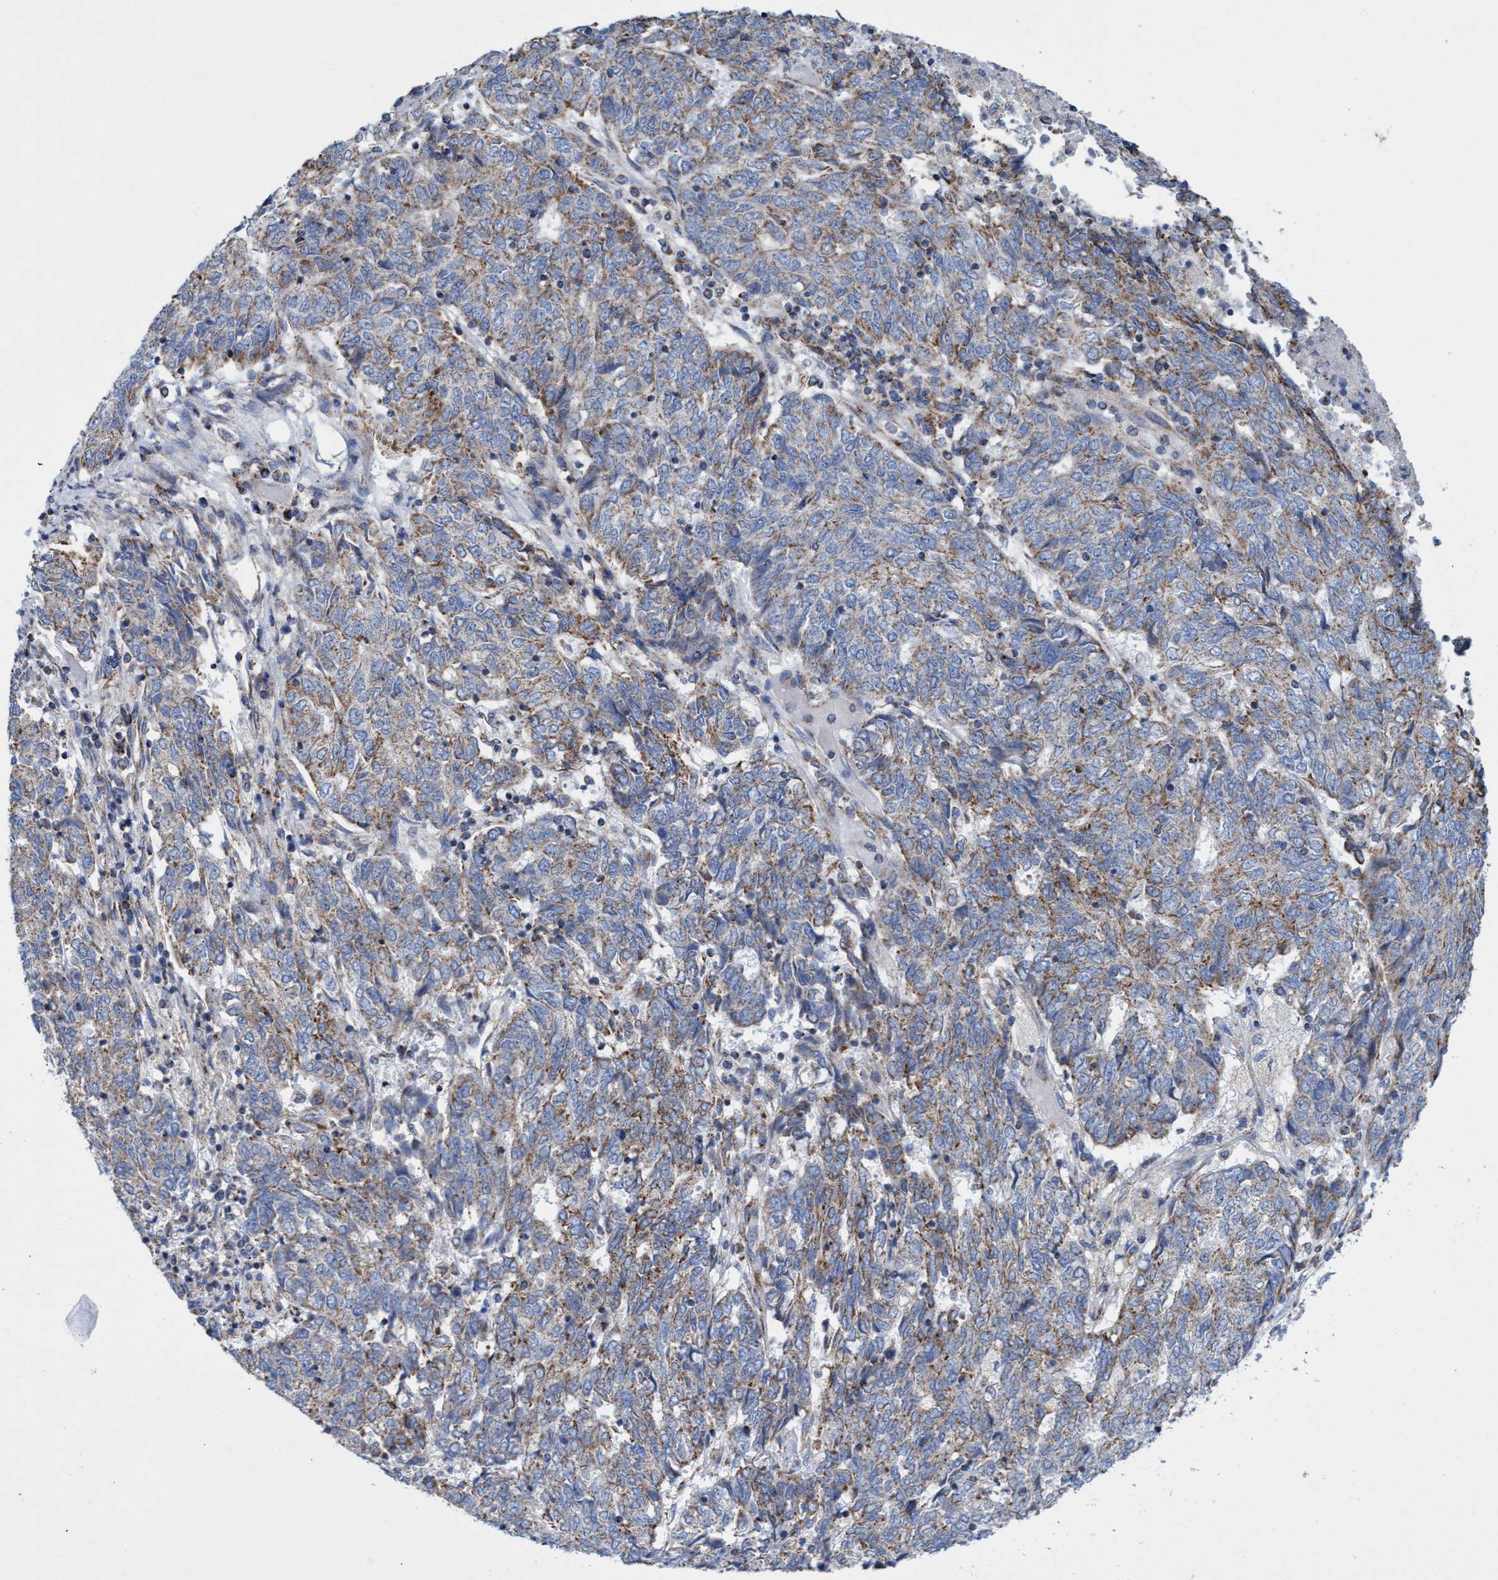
{"staining": {"intensity": "weak", "quantity": ">75%", "location": "cytoplasmic/membranous"}, "tissue": "endometrial cancer", "cell_type": "Tumor cells", "image_type": "cancer", "snomed": [{"axis": "morphology", "description": "Adenocarcinoma, NOS"}, {"axis": "topography", "description": "Endometrium"}], "caption": "Endometrial cancer tissue displays weak cytoplasmic/membranous expression in about >75% of tumor cells, visualized by immunohistochemistry.", "gene": "ZNF750", "patient": {"sex": "female", "age": 80}}